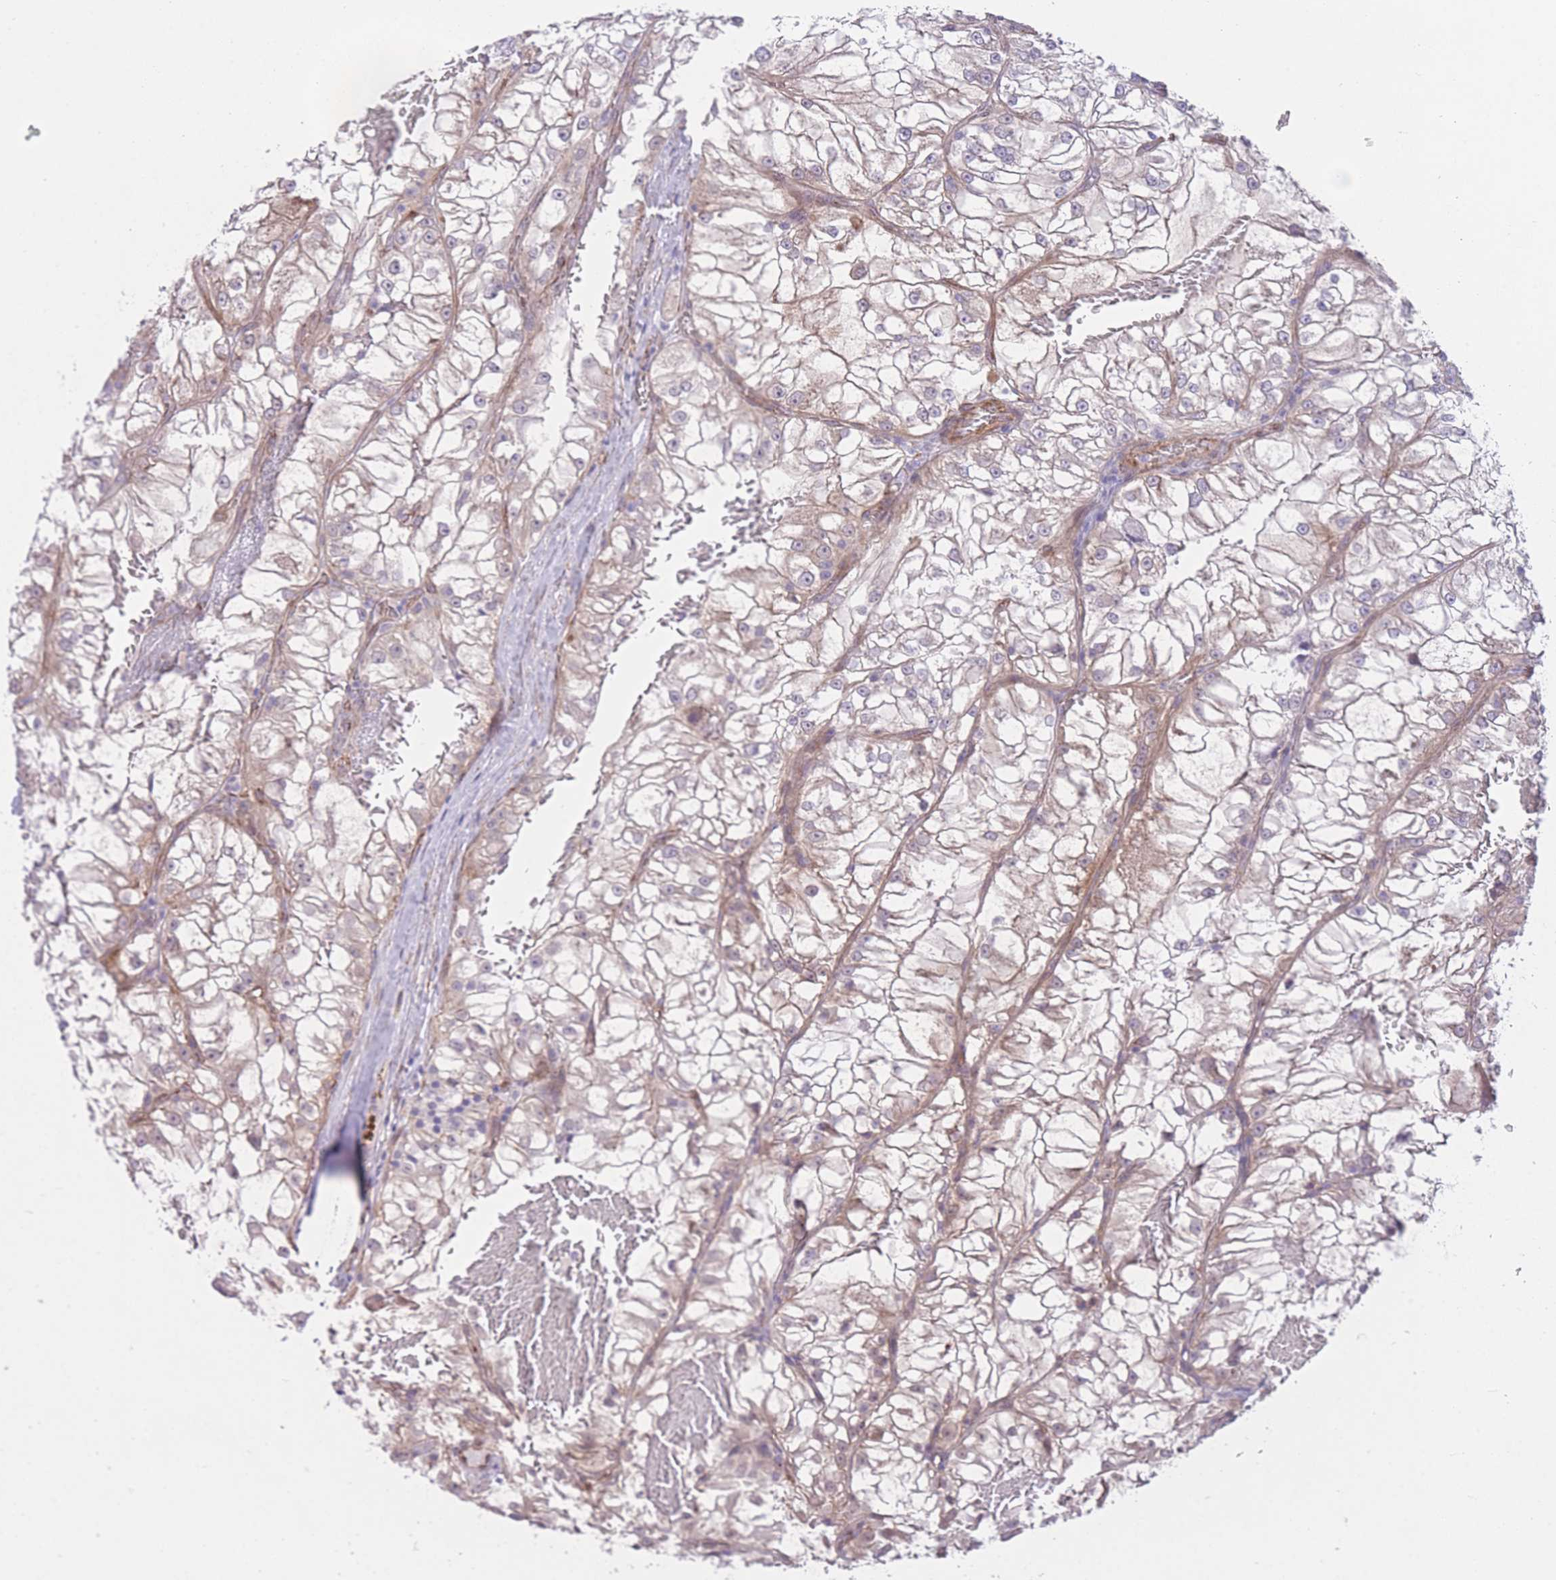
{"staining": {"intensity": "negative", "quantity": "none", "location": "none"}, "tissue": "renal cancer", "cell_type": "Tumor cells", "image_type": "cancer", "snomed": [{"axis": "morphology", "description": "Adenocarcinoma, NOS"}, {"axis": "topography", "description": "Kidney"}], "caption": "IHC histopathology image of human adenocarcinoma (renal) stained for a protein (brown), which reveals no expression in tumor cells. The staining is performed using DAB brown chromogen with nuclei counter-stained in using hematoxylin.", "gene": "QTRT1", "patient": {"sex": "female", "age": 72}}